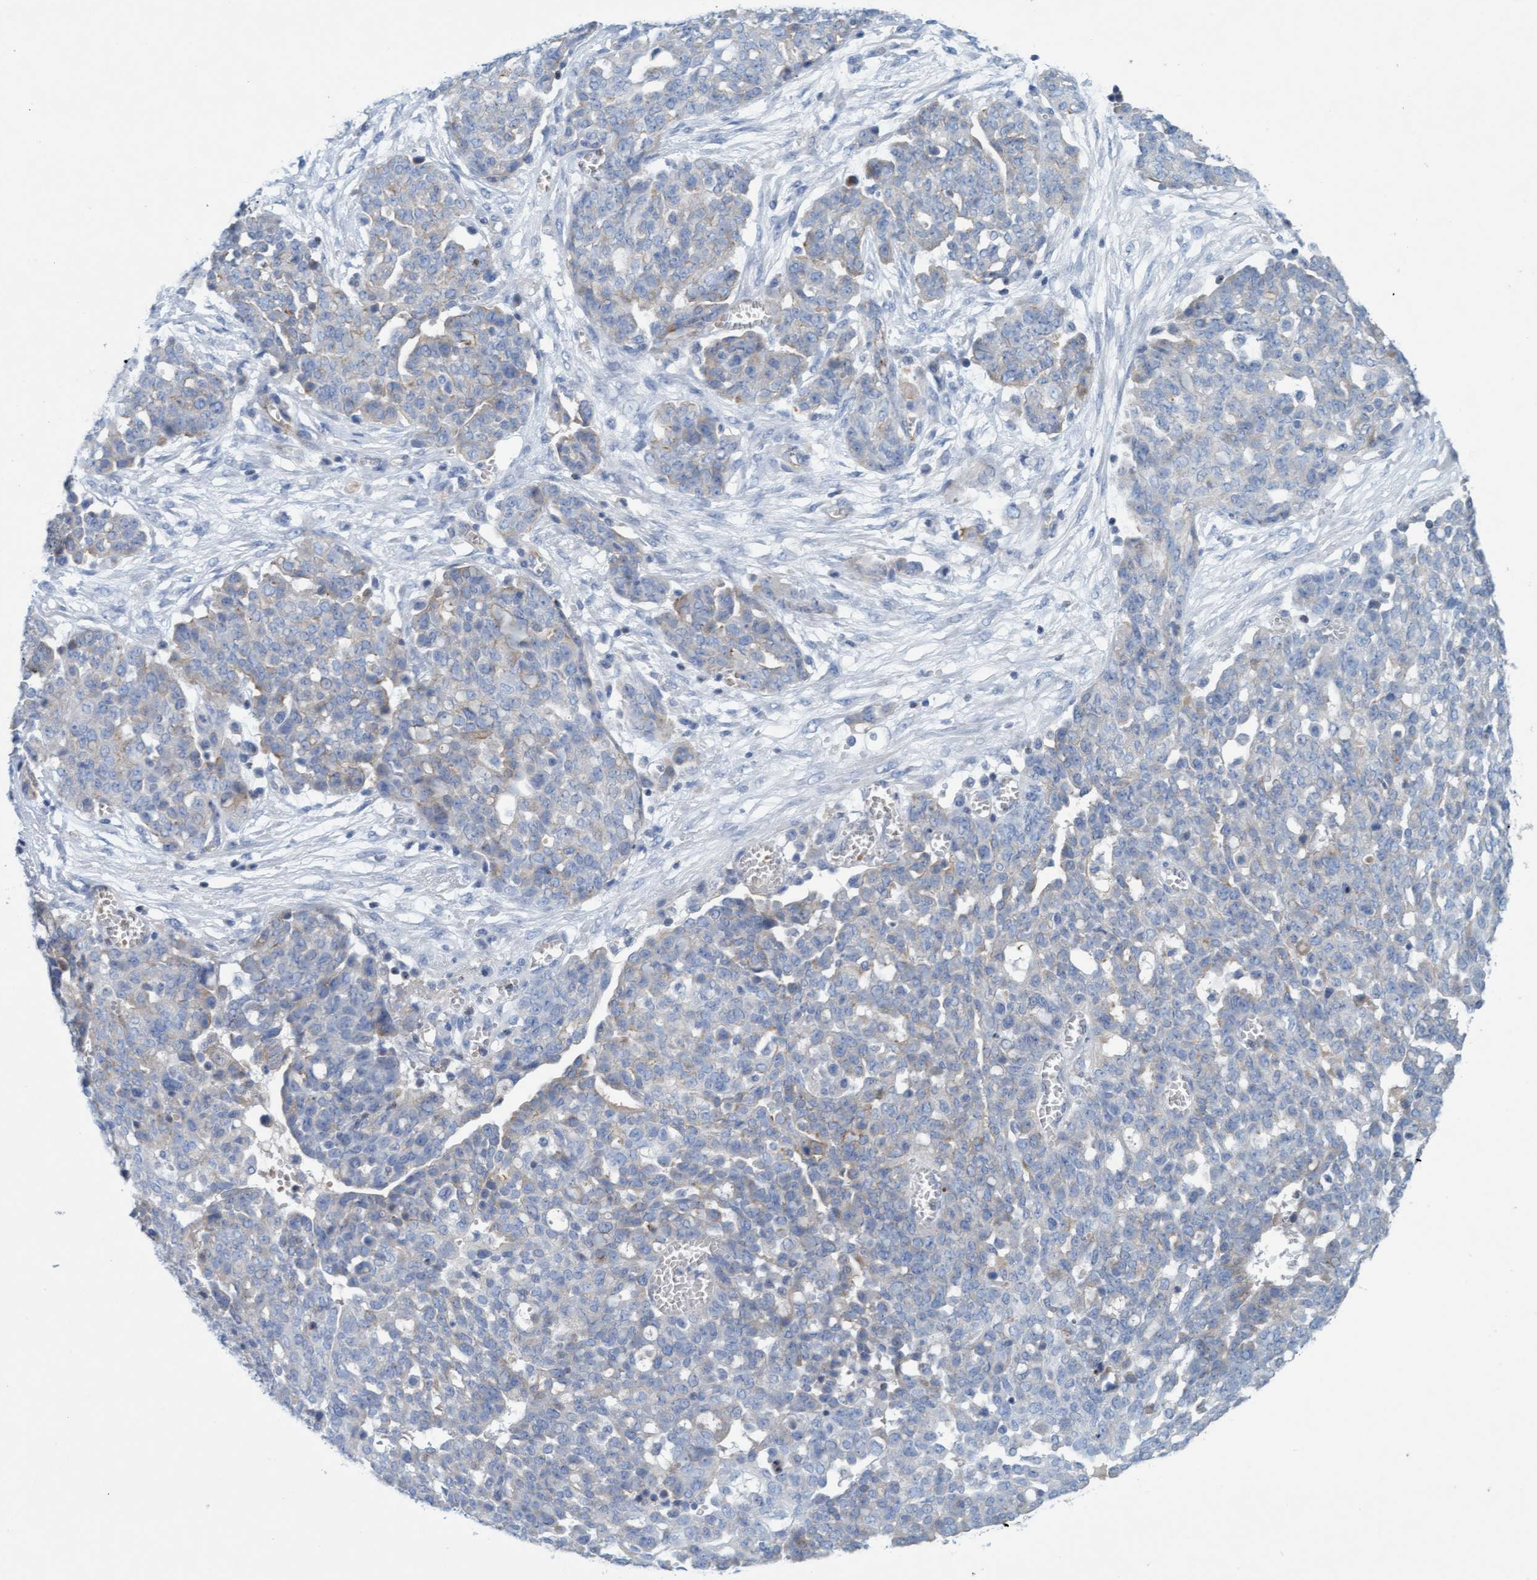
{"staining": {"intensity": "weak", "quantity": "<25%", "location": "cytoplasmic/membranous"}, "tissue": "ovarian cancer", "cell_type": "Tumor cells", "image_type": "cancer", "snomed": [{"axis": "morphology", "description": "Cystadenocarcinoma, serous, NOS"}, {"axis": "topography", "description": "Soft tissue"}, {"axis": "topography", "description": "Ovary"}], "caption": "Ovarian cancer was stained to show a protein in brown. There is no significant staining in tumor cells. (DAB (3,3'-diaminobenzidine) immunohistochemistry visualized using brightfield microscopy, high magnification).", "gene": "SIGIRR", "patient": {"sex": "female", "age": 57}}